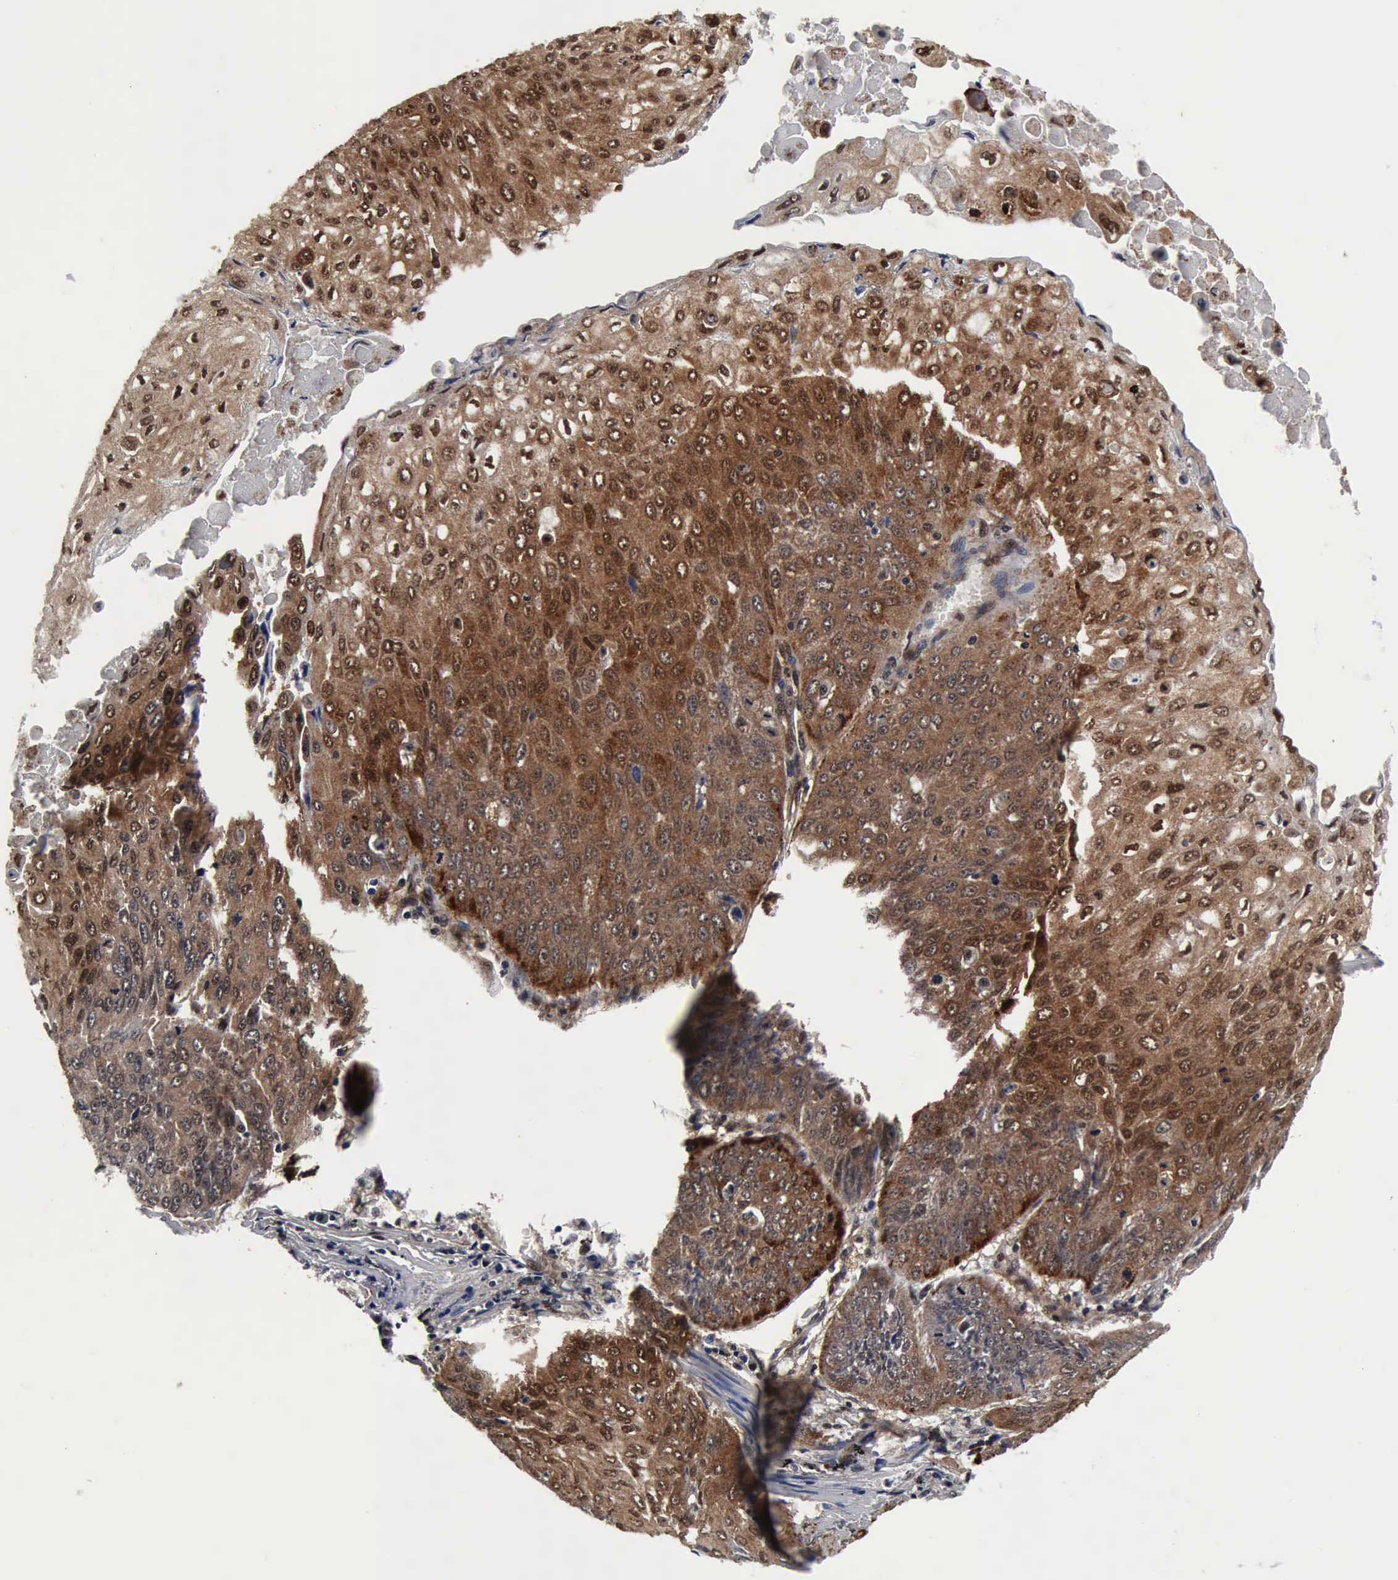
{"staining": {"intensity": "moderate", "quantity": ">75%", "location": "cytoplasmic/membranous,nuclear"}, "tissue": "lung cancer", "cell_type": "Tumor cells", "image_type": "cancer", "snomed": [{"axis": "morphology", "description": "Adenocarcinoma, NOS"}, {"axis": "topography", "description": "Lung"}], "caption": "Protein analysis of lung cancer tissue reveals moderate cytoplasmic/membranous and nuclear staining in about >75% of tumor cells.", "gene": "UBC", "patient": {"sex": "male", "age": 60}}